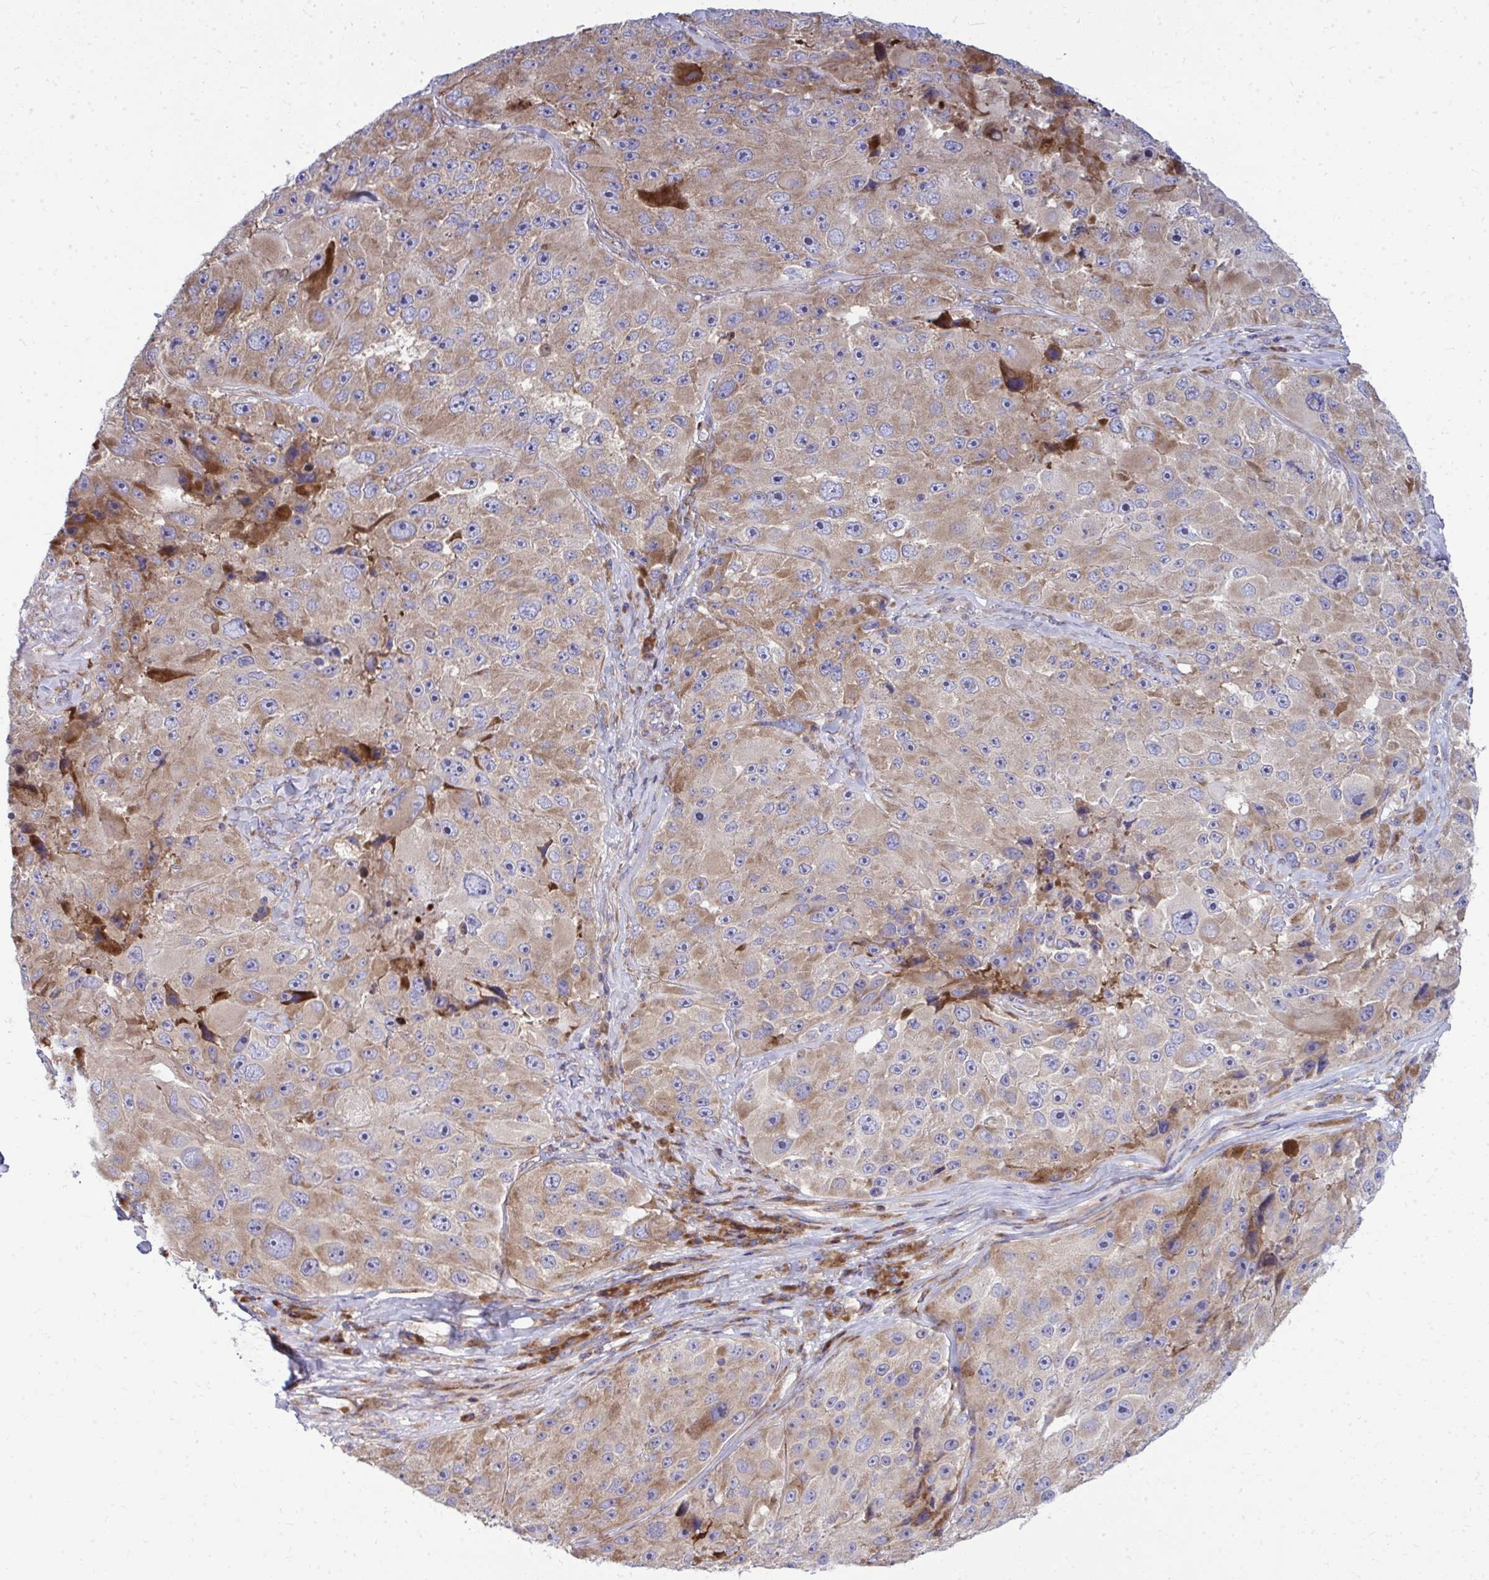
{"staining": {"intensity": "moderate", "quantity": ">75%", "location": "cytoplasmic/membranous"}, "tissue": "melanoma", "cell_type": "Tumor cells", "image_type": "cancer", "snomed": [{"axis": "morphology", "description": "Malignant melanoma, Metastatic site"}, {"axis": "topography", "description": "Lymph node"}], "caption": "Protein expression analysis of melanoma displays moderate cytoplasmic/membranous positivity in about >75% of tumor cells.", "gene": "GFPT2", "patient": {"sex": "male", "age": 62}}